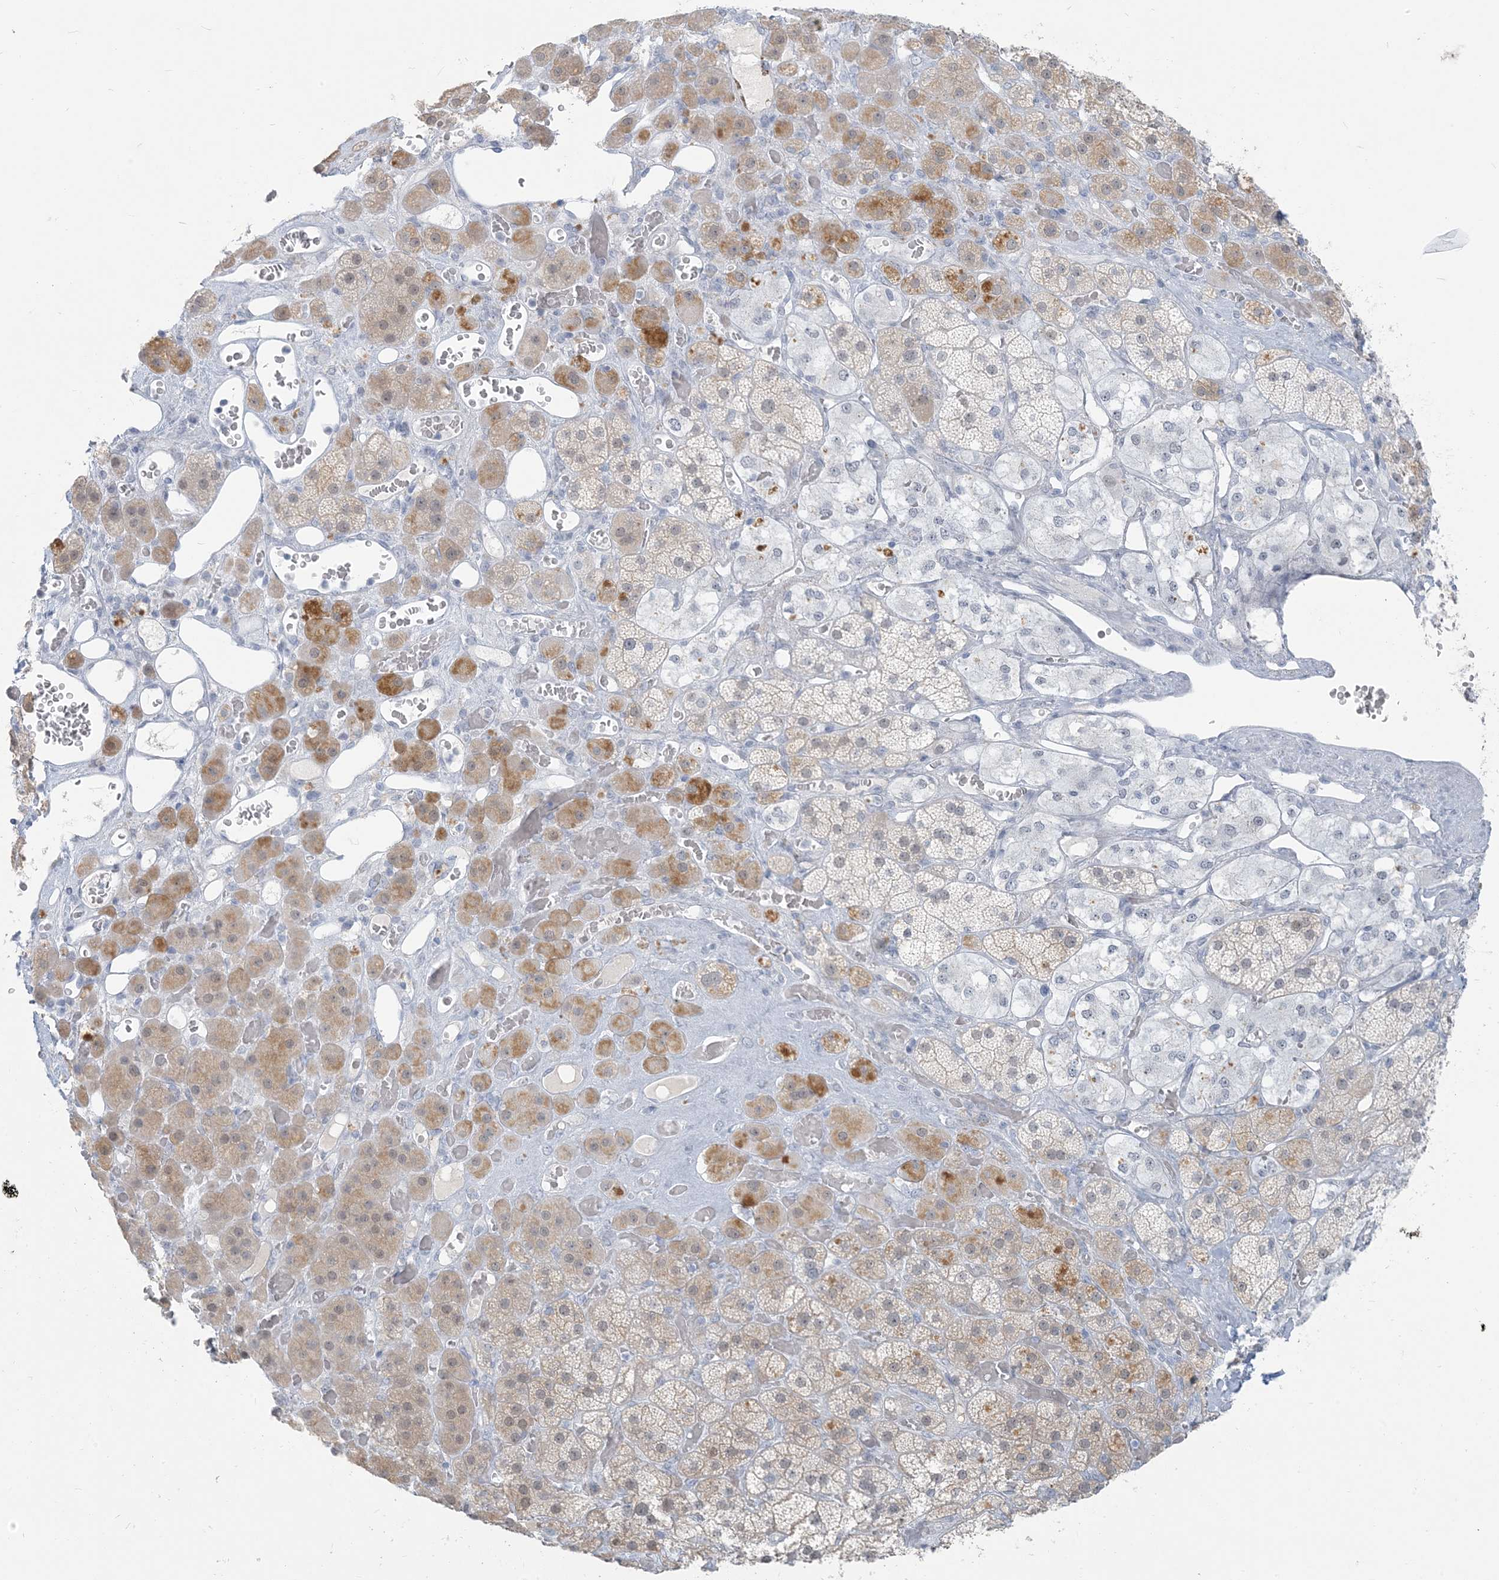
{"staining": {"intensity": "moderate", "quantity": "25%-75%", "location": "cytoplasmic/membranous,nuclear"}, "tissue": "adrenal gland", "cell_type": "Glandular cells", "image_type": "normal", "snomed": [{"axis": "morphology", "description": "Normal tissue, NOS"}, {"axis": "topography", "description": "Adrenal gland"}], "caption": "IHC image of normal adrenal gland: adrenal gland stained using IHC demonstrates medium levels of moderate protein expression localized specifically in the cytoplasmic/membranous,nuclear of glandular cells, appearing as a cytoplasmic/membranous,nuclear brown color.", "gene": "SCML1", "patient": {"sex": "male", "age": 57}}